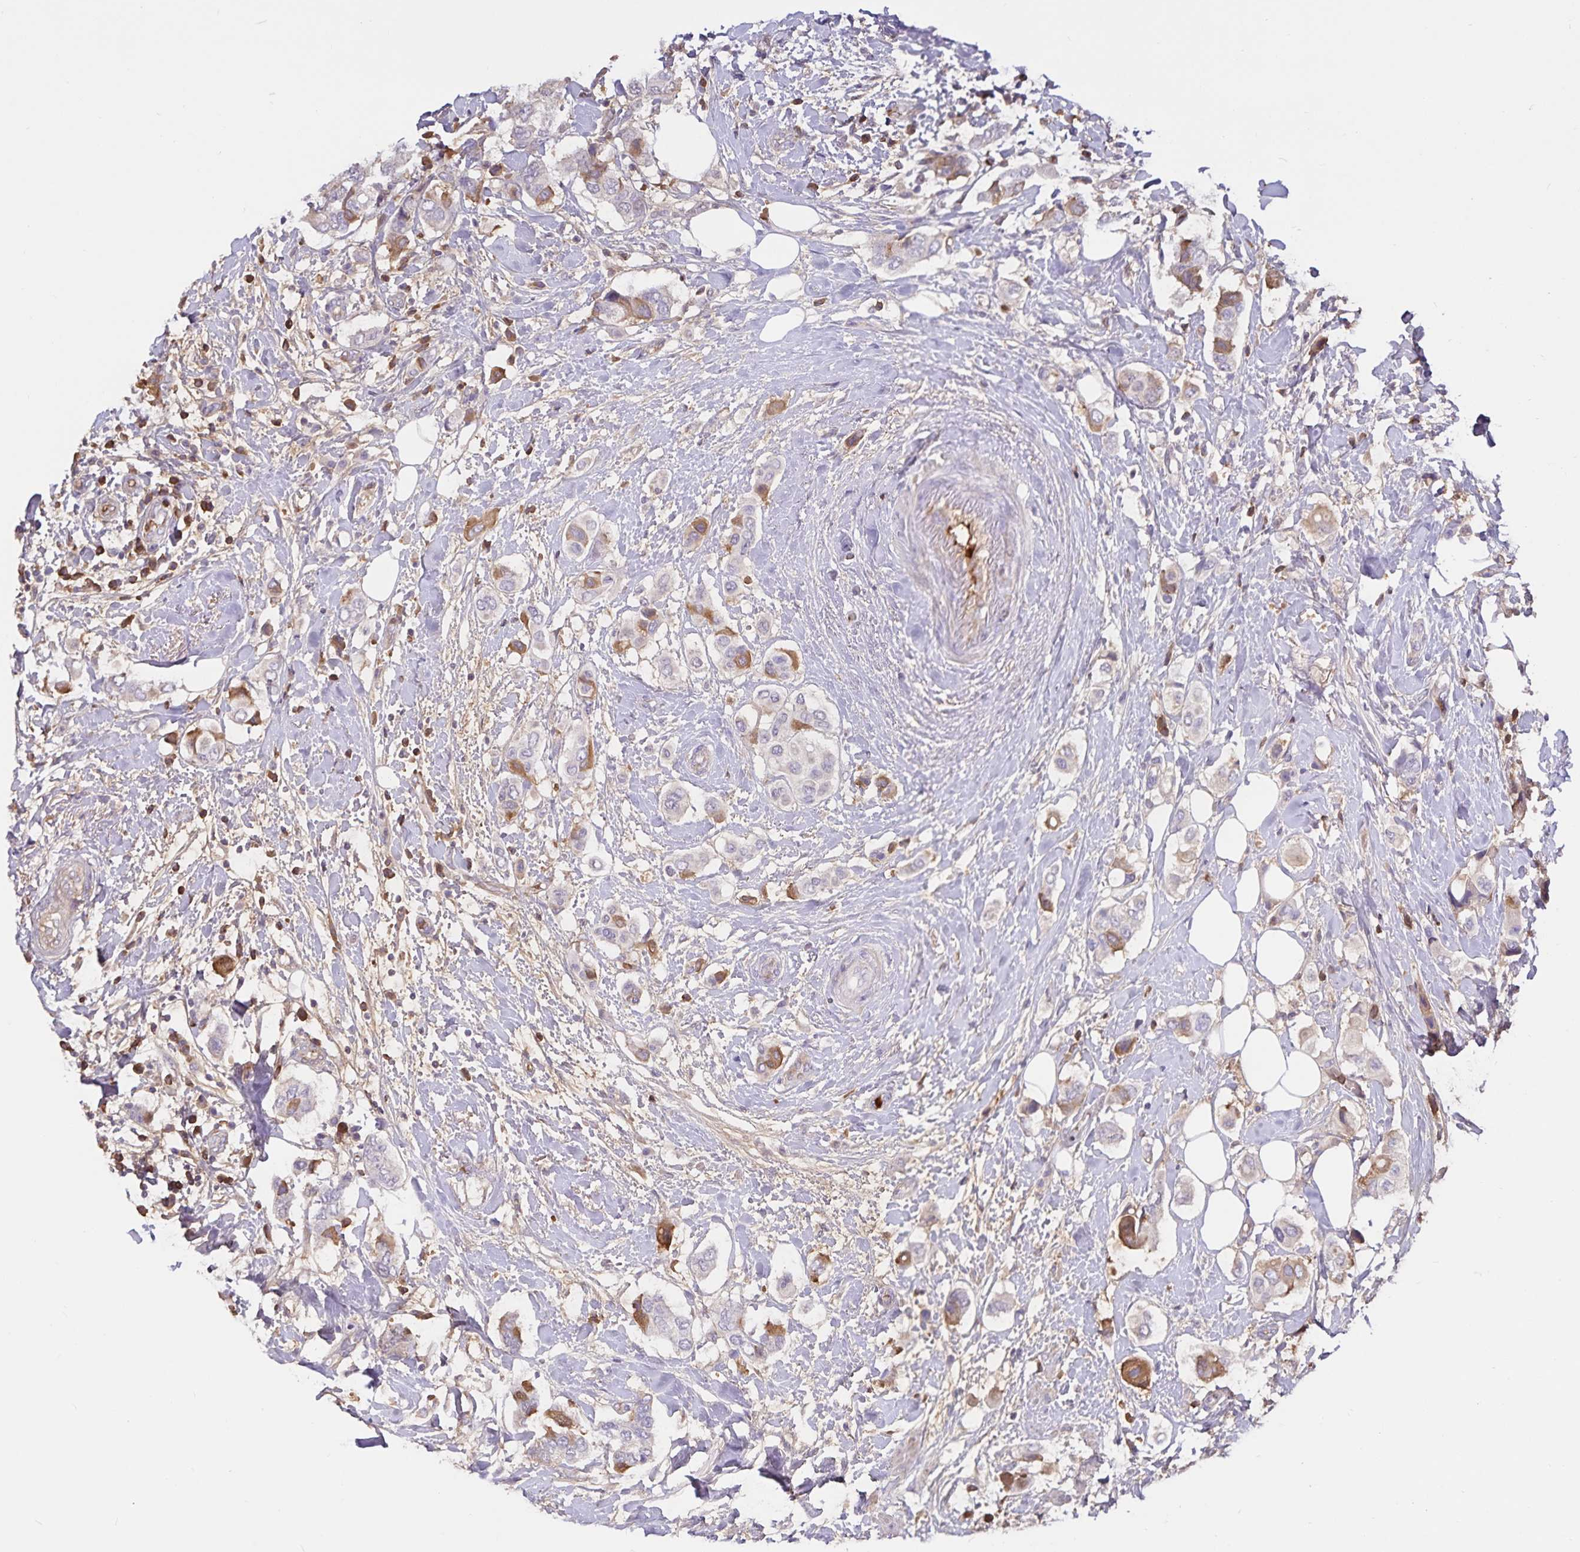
{"staining": {"intensity": "negative", "quantity": "none", "location": "none"}, "tissue": "breast cancer", "cell_type": "Tumor cells", "image_type": "cancer", "snomed": [{"axis": "morphology", "description": "Lobular carcinoma"}, {"axis": "topography", "description": "Breast"}], "caption": "Breast lobular carcinoma was stained to show a protein in brown. There is no significant staining in tumor cells.", "gene": "FGG", "patient": {"sex": "female", "age": 51}}